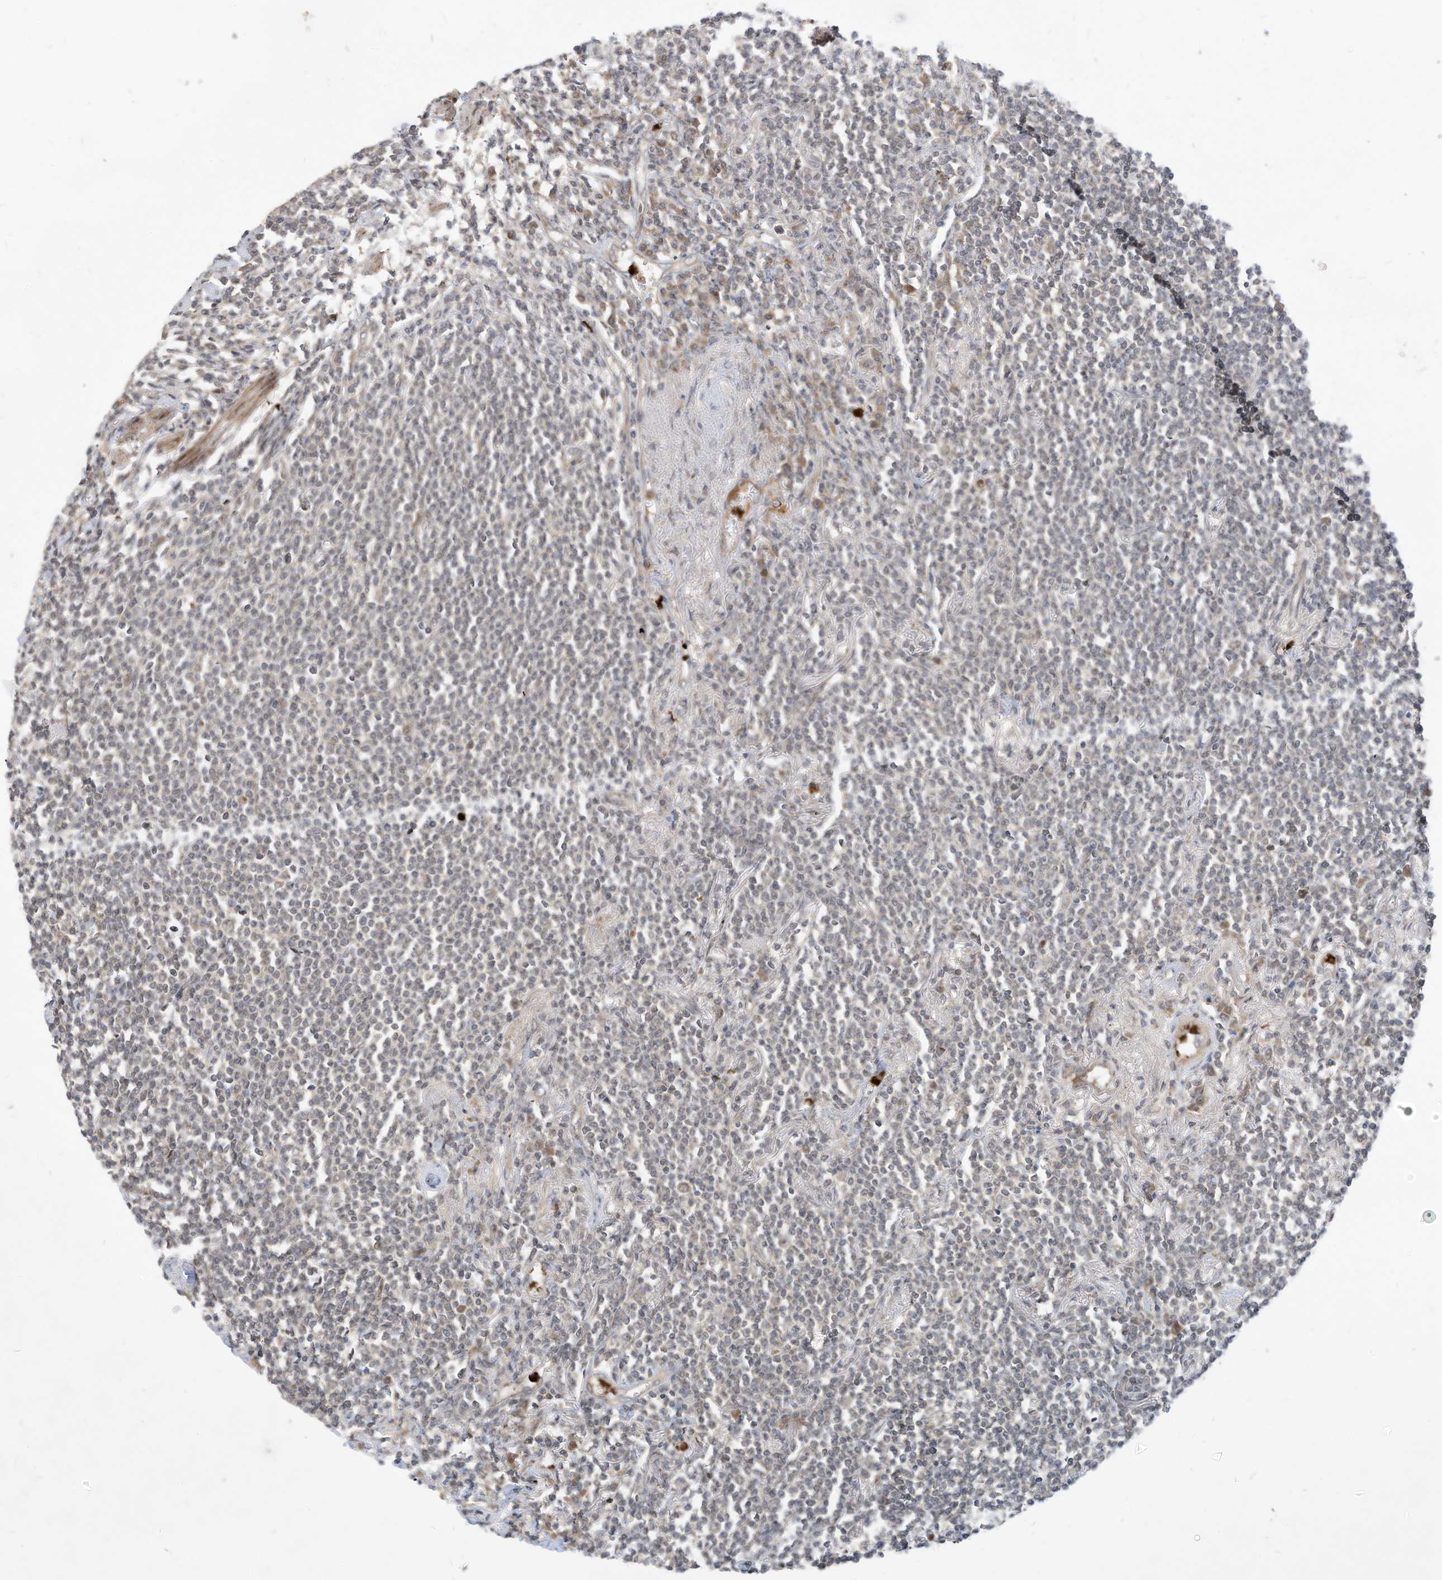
{"staining": {"intensity": "negative", "quantity": "none", "location": "none"}, "tissue": "lymphoma", "cell_type": "Tumor cells", "image_type": "cancer", "snomed": [{"axis": "morphology", "description": "Malignant lymphoma, non-Hodgkin's type, Low grade"}, {"axis": "topography", "description": "Lung"}], "caption": "This is an immunohistochemistry image of human lymphoma. There is no staining in tumor cells.", "gene": "CNKSR1", "patient": {"sex": "female", "age": 71}}